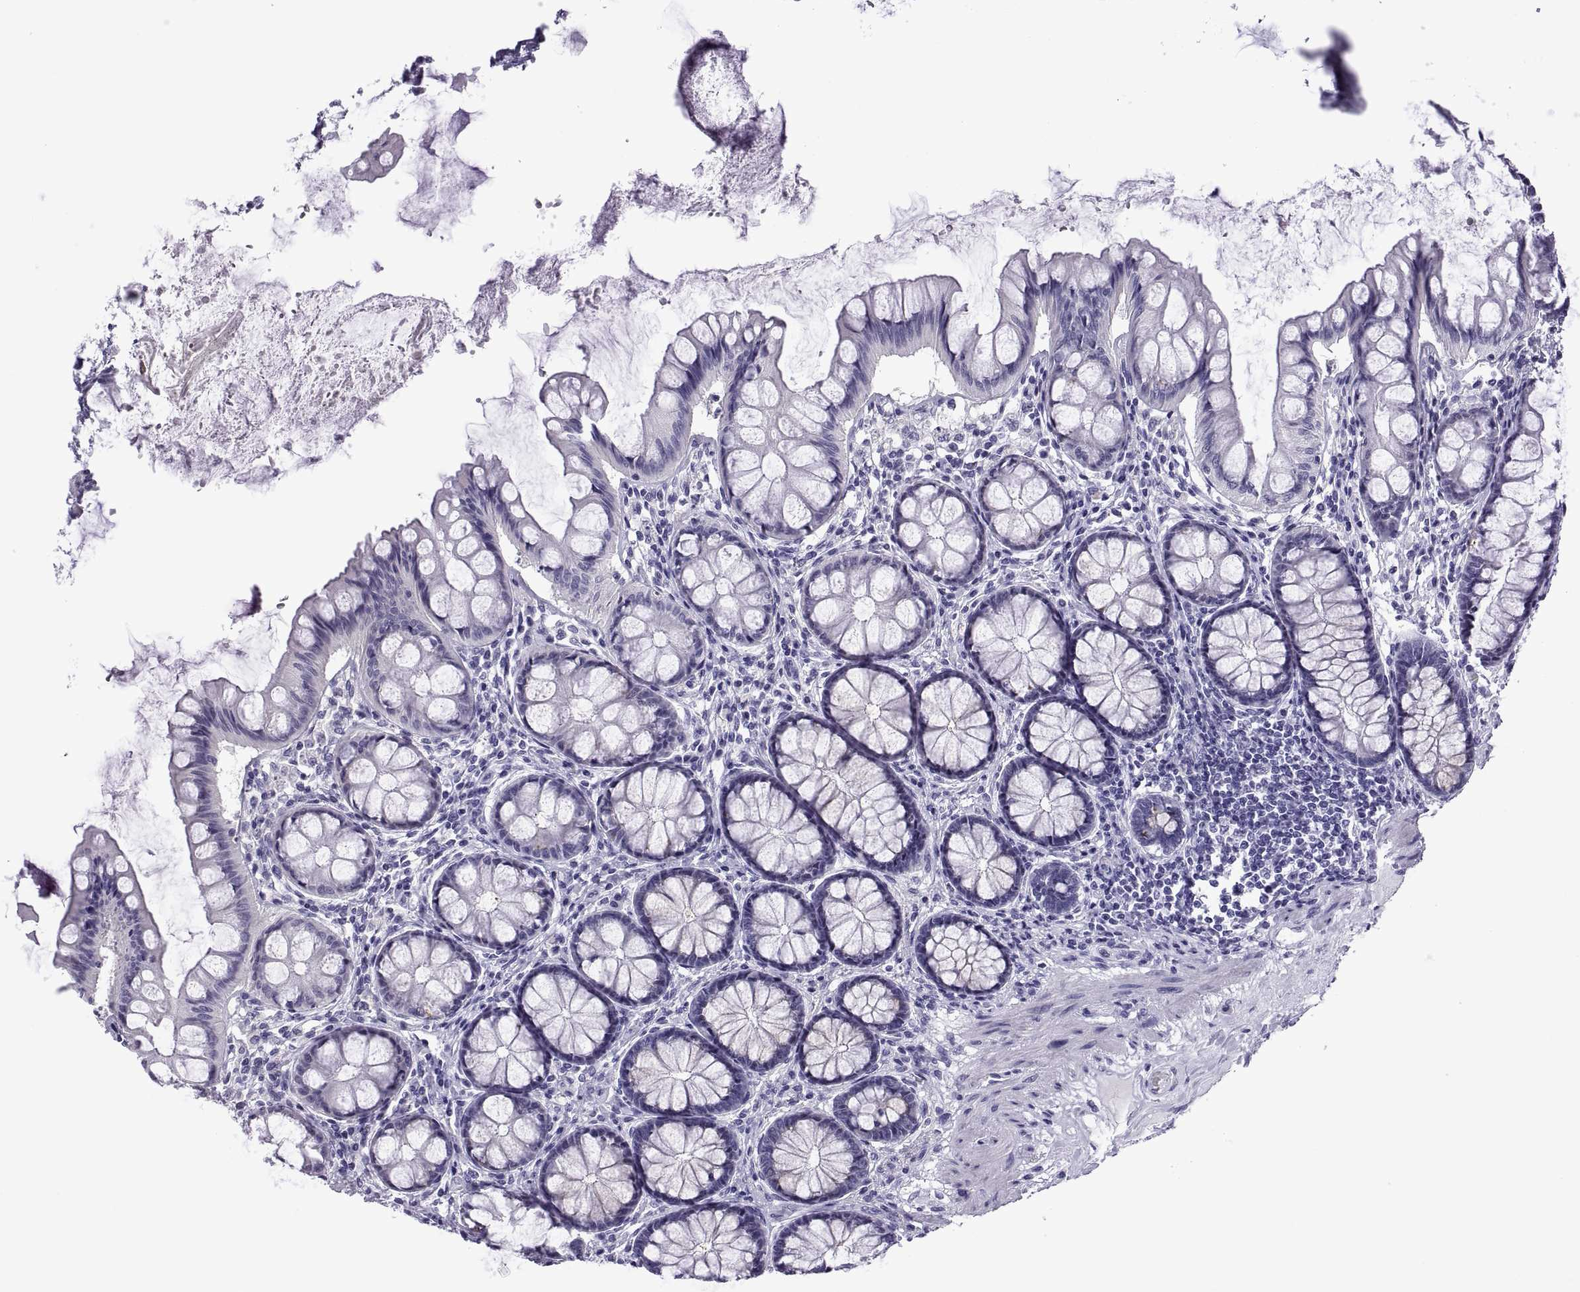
{"staining": {"intensity": "negative", "quantity": "none", "location": "none"}, "tissue": "colon", "cell_type": "Endothelial cells", "image_type": "normal", "snomed": [{"axis": "morphology", "description": "Normal tissue, NOS"}, {"axis": "topography", "description": "Colon"}], "caption": "This image is of unremarkable colon stained with immunohistochemistry to label a protein in brown with the nuclei are counter-stained blue. There is no positivity in endothelial cells. Nuclei are stained in blue.", "gene": "C3orf22", "patient": {"sex": "female", "age": 65}}